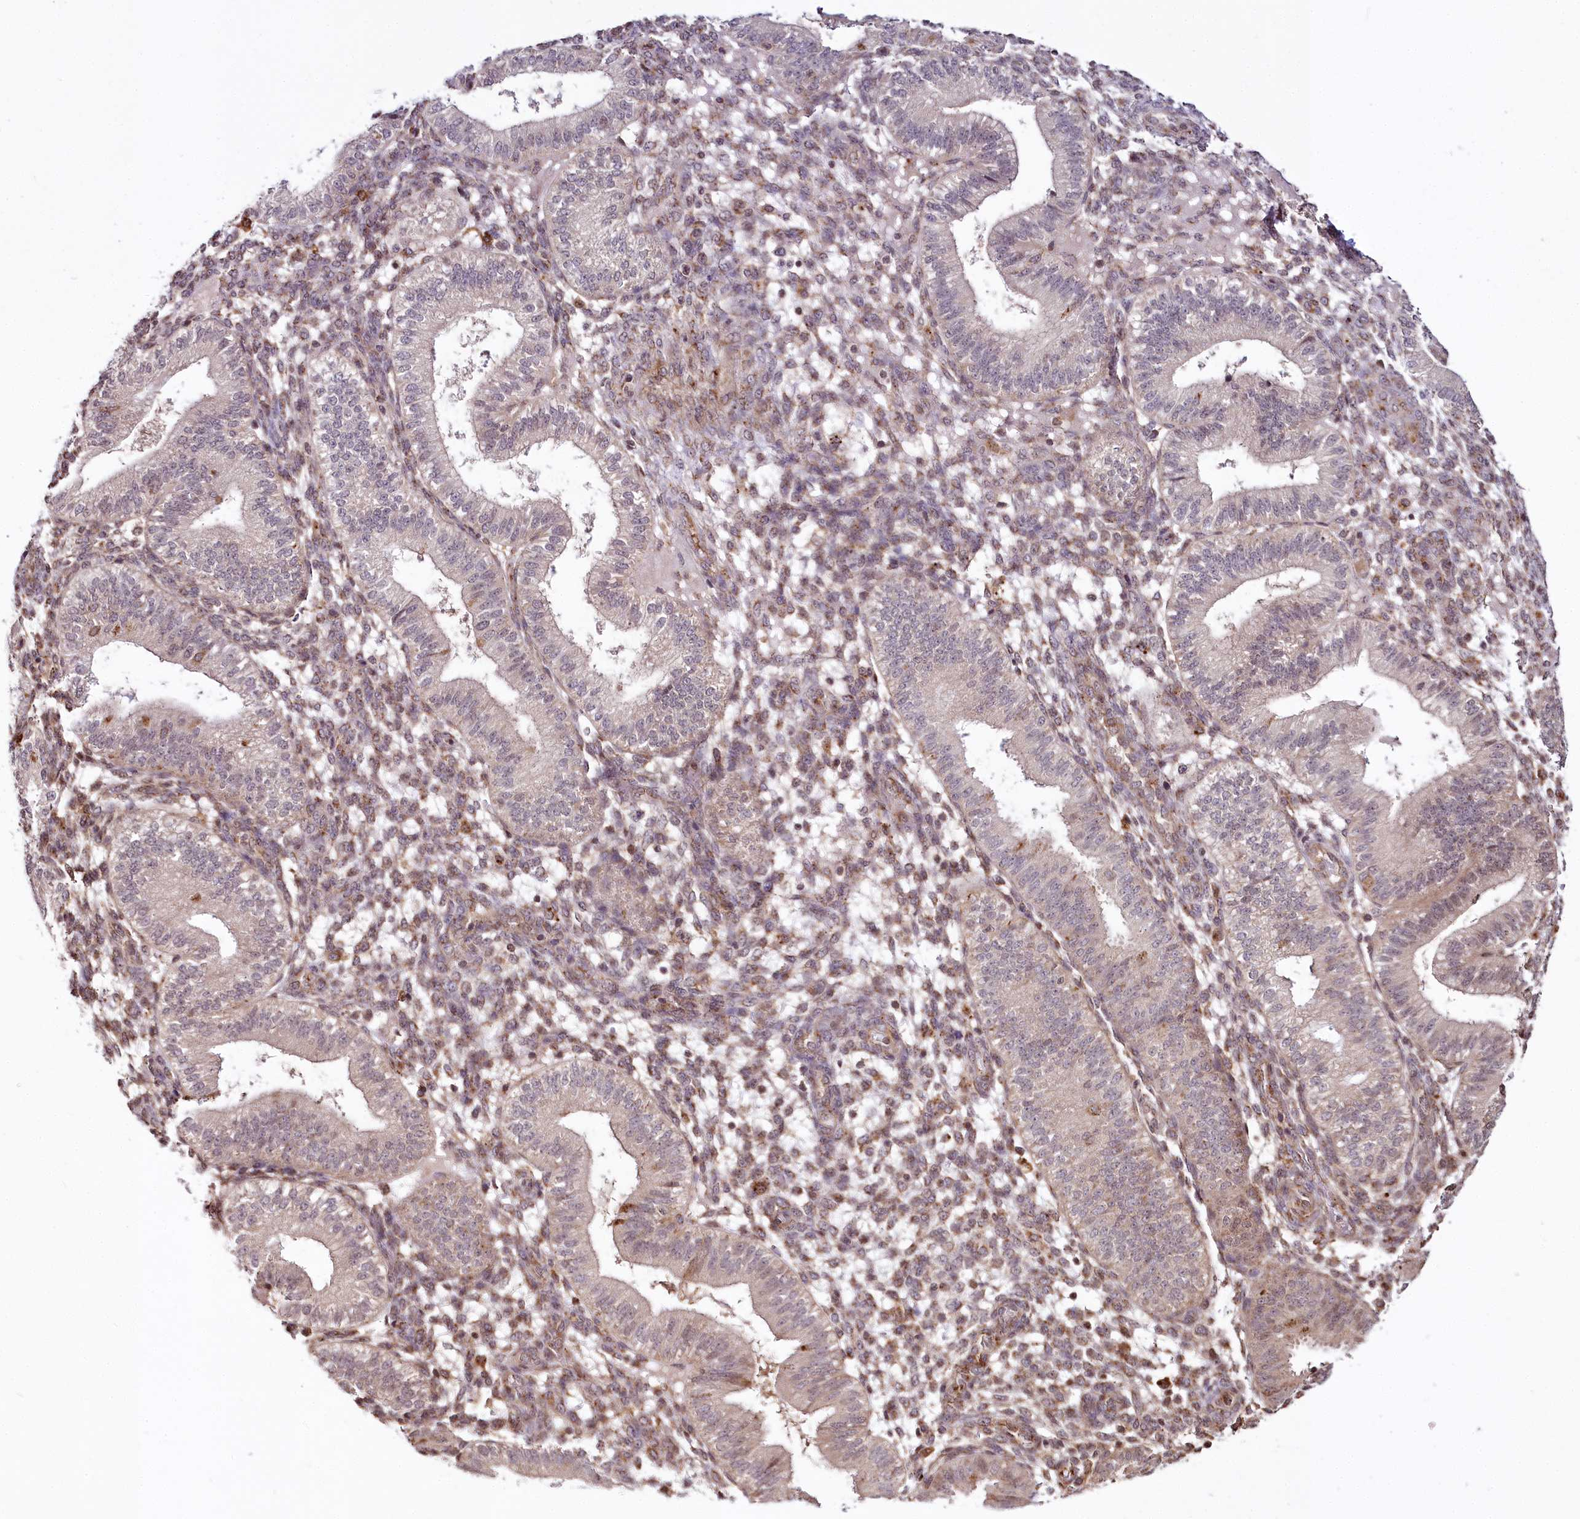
{"staining": {"intensity": "moderate", "quantity": "25%-75%", "location": "cytoplasmic/membranous,nuclear"}, "tissue": "endometrium", "cell_type": "Cells in endometrial stroma", "image_type": "normal", "snomed": [{"axis": "morphology", "description": "Normal tissue, NOS"}, {"axis": "topography", "description": "Endometrium"}], "caption": "This micrograph displays immunohistochemistry staining of unremarkable endometrium, with medium moderate cytoplasmic/membranous,nuclear positivity in about 25%-75% of cells in endometrial stroma.", "gene": "HOXC8", "patient": {"sex": "female", "age": 39}}